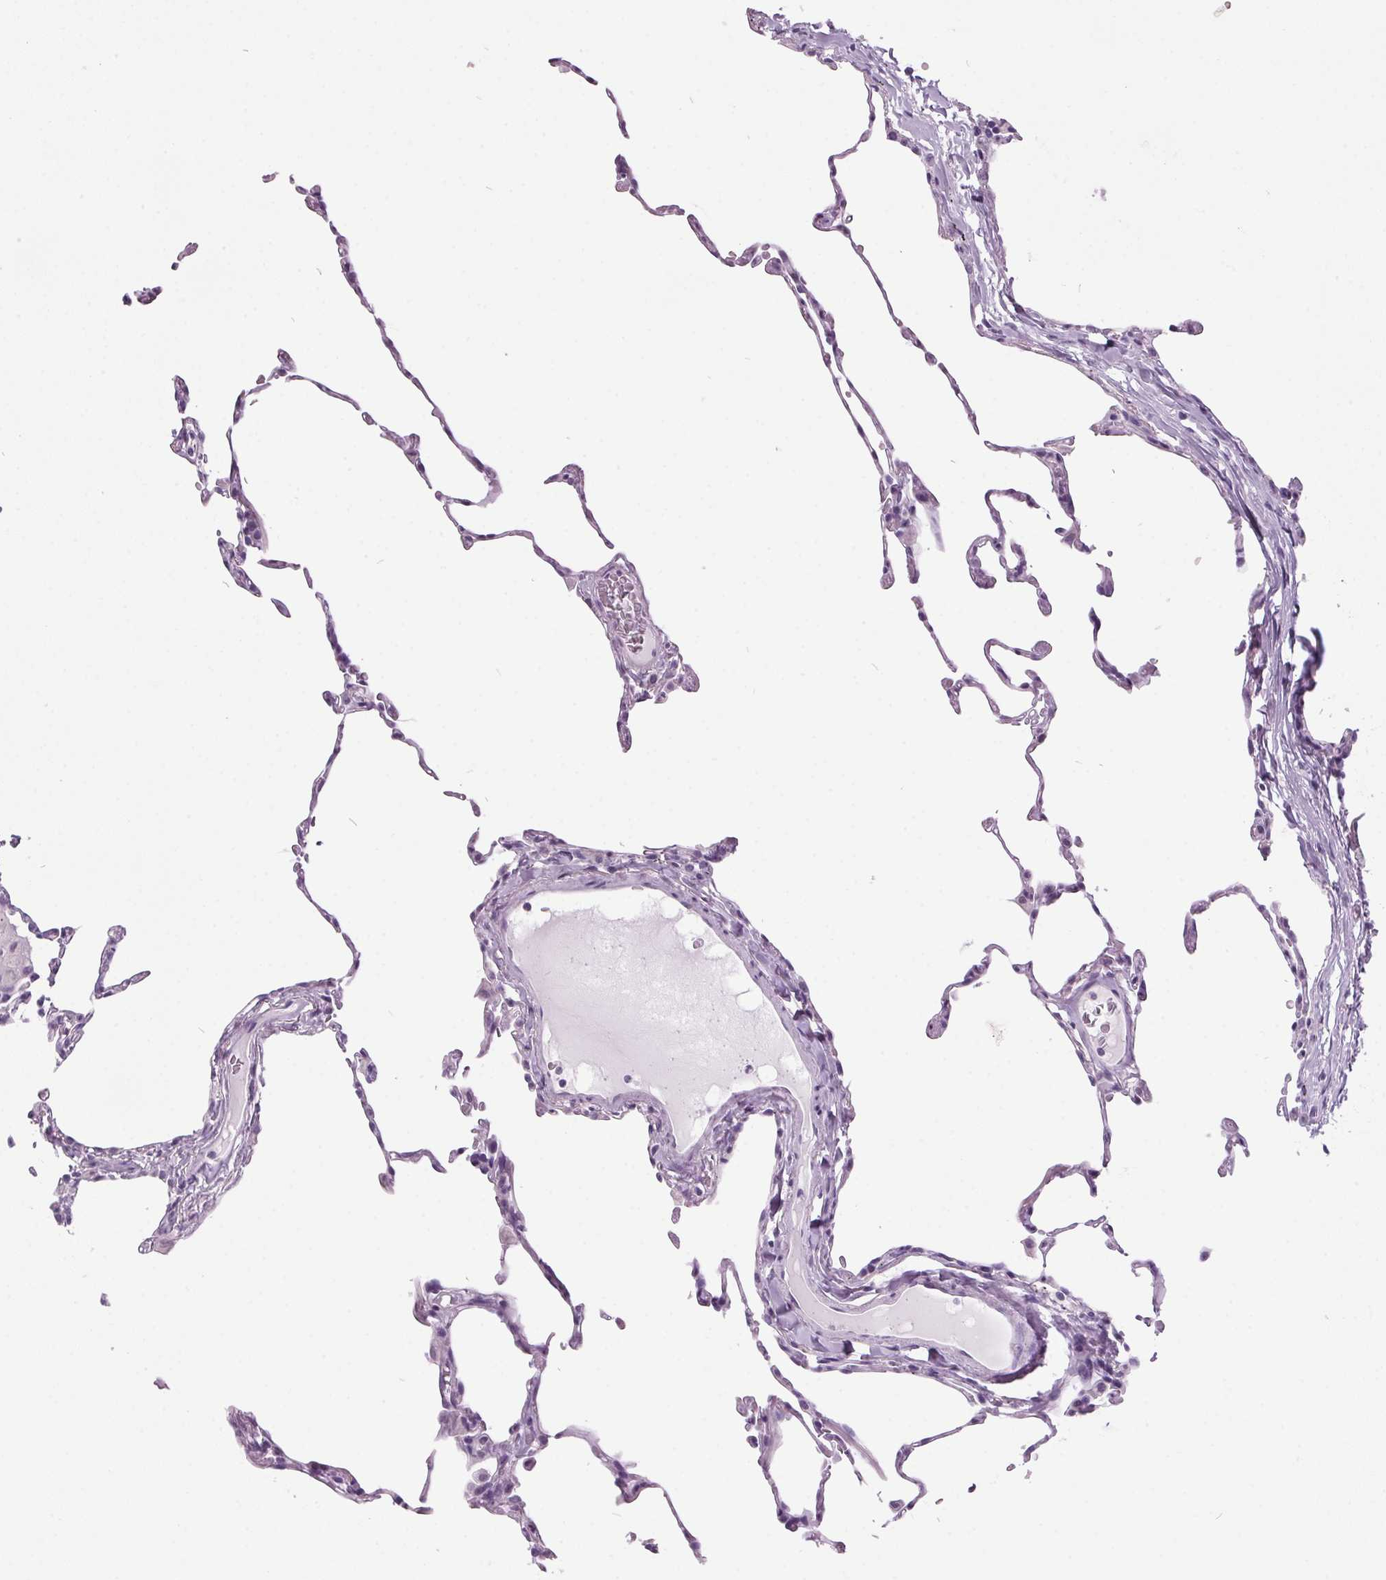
{"staining": {"intensity": "negative", "quantity": "none", "location": "none"}, "tissue": "lung", "cell_type": "Alveolar cells", "image_type": "normal", "snomed": [{"axis": "morphology", "description": "Normal tissue, NOS"}, {"axis": "topography", "description": "Lung"}], "caption": "Immunohistochemistry micrograph of normal lung: lung stained with DAB demonstrates no significant protein expression in alveolar cells. (DAB immunohistochemistry visualized using brightfield microscopy, high magnification).", "gene": "ODAD2", "patient": {"sex": "female", "age": 57}}